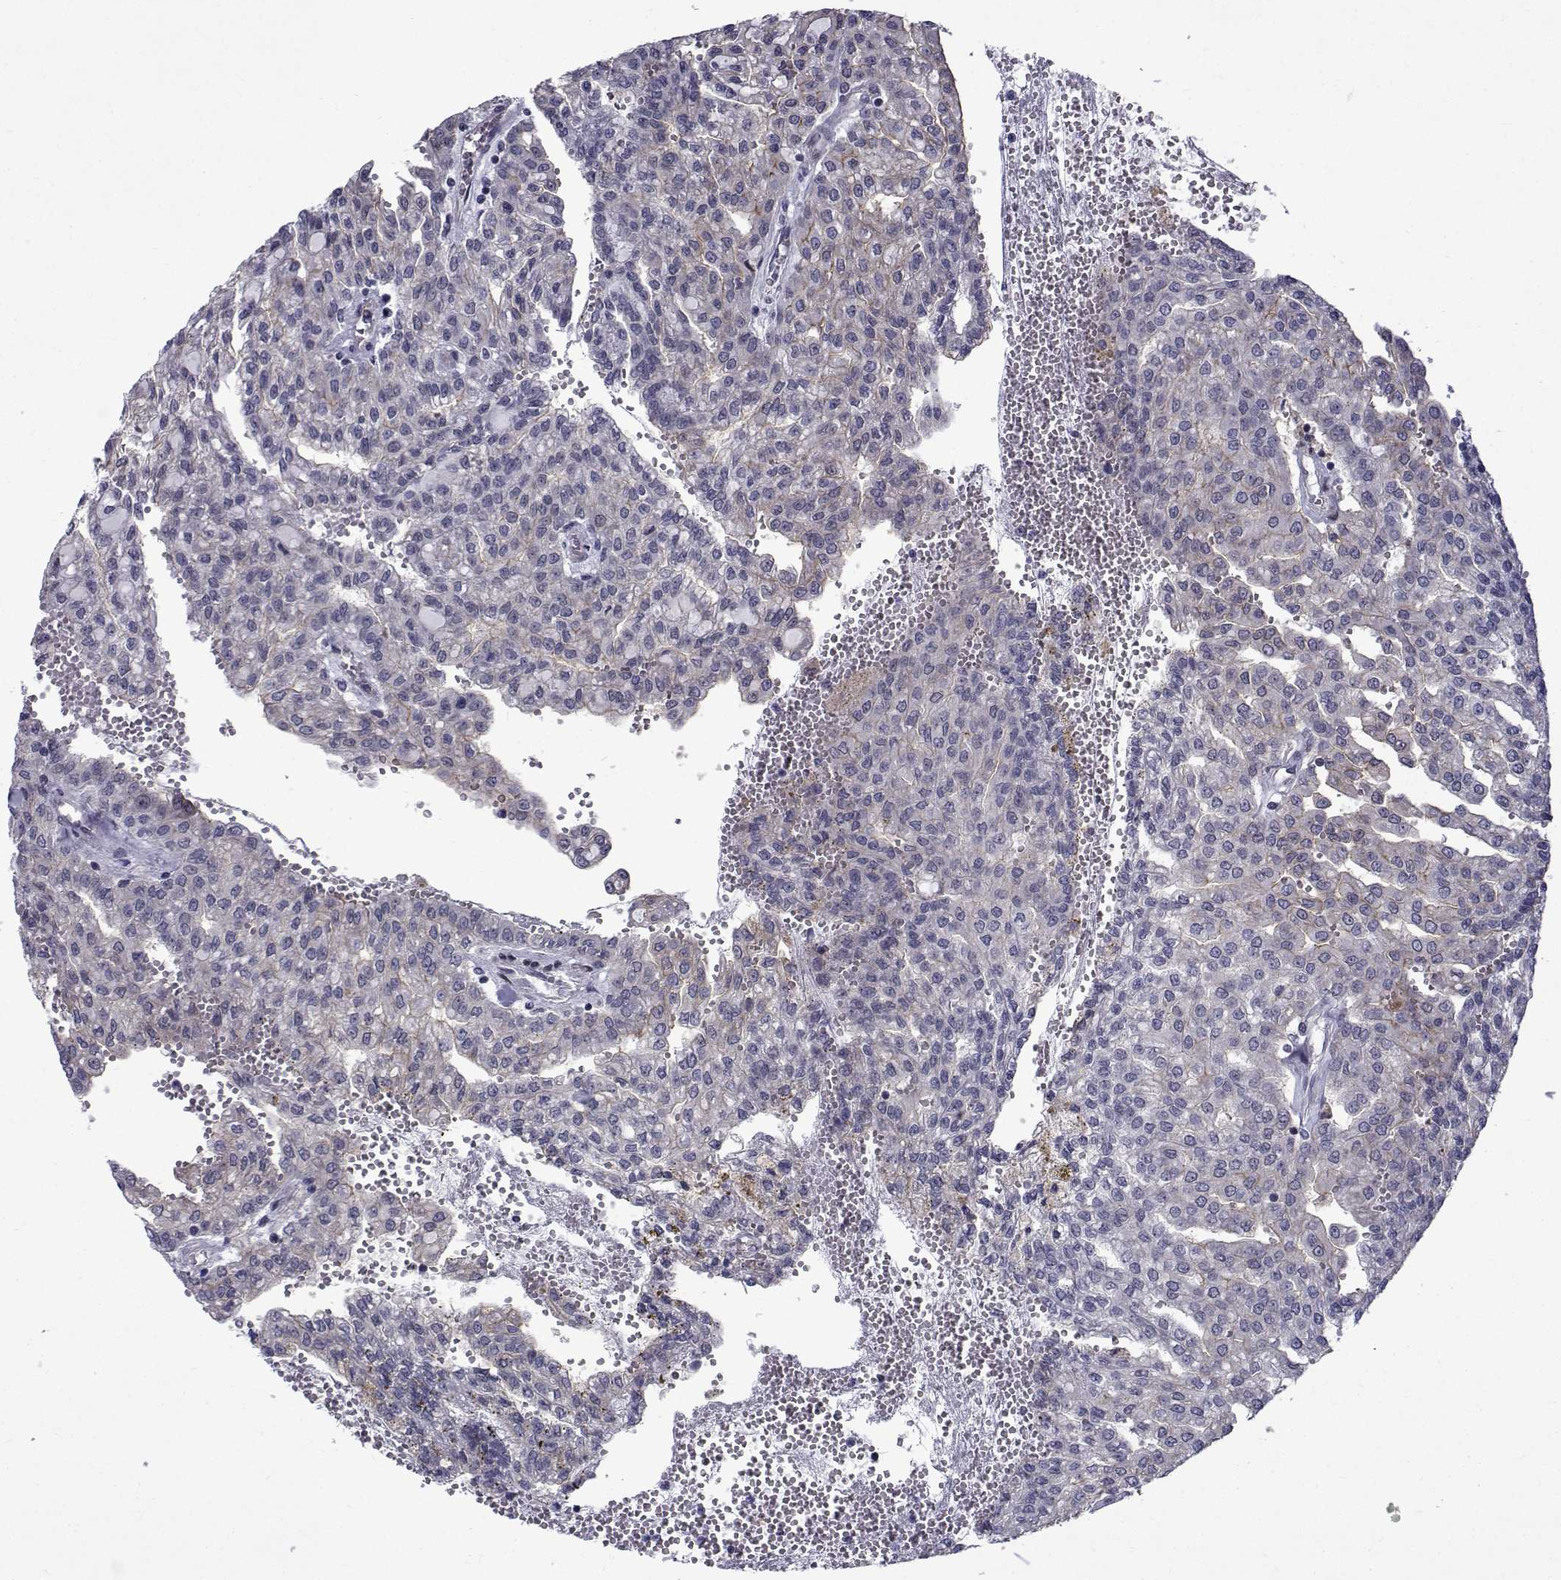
{"staining": {"intensity": "negative", "quantity": "none", "location": "none"}, "tissue": "renal cancer", "cell_type": "Tumor cells", "image_type": "cancer", "snomed": [{"axis": "morphology", "description": "Adenocarcinoma, NOS"}, {"axis": "topography", "description": "Kidney"}], "caption": "Immunohistochemistry (IHC) histopathology image of neoplastic tissue: human renal adenocarcinoma stained with DAB exhibits no significant protein staining in tumor cells.", "gene": "RBM24", "patient": {"sex": "male", "age": 63}}